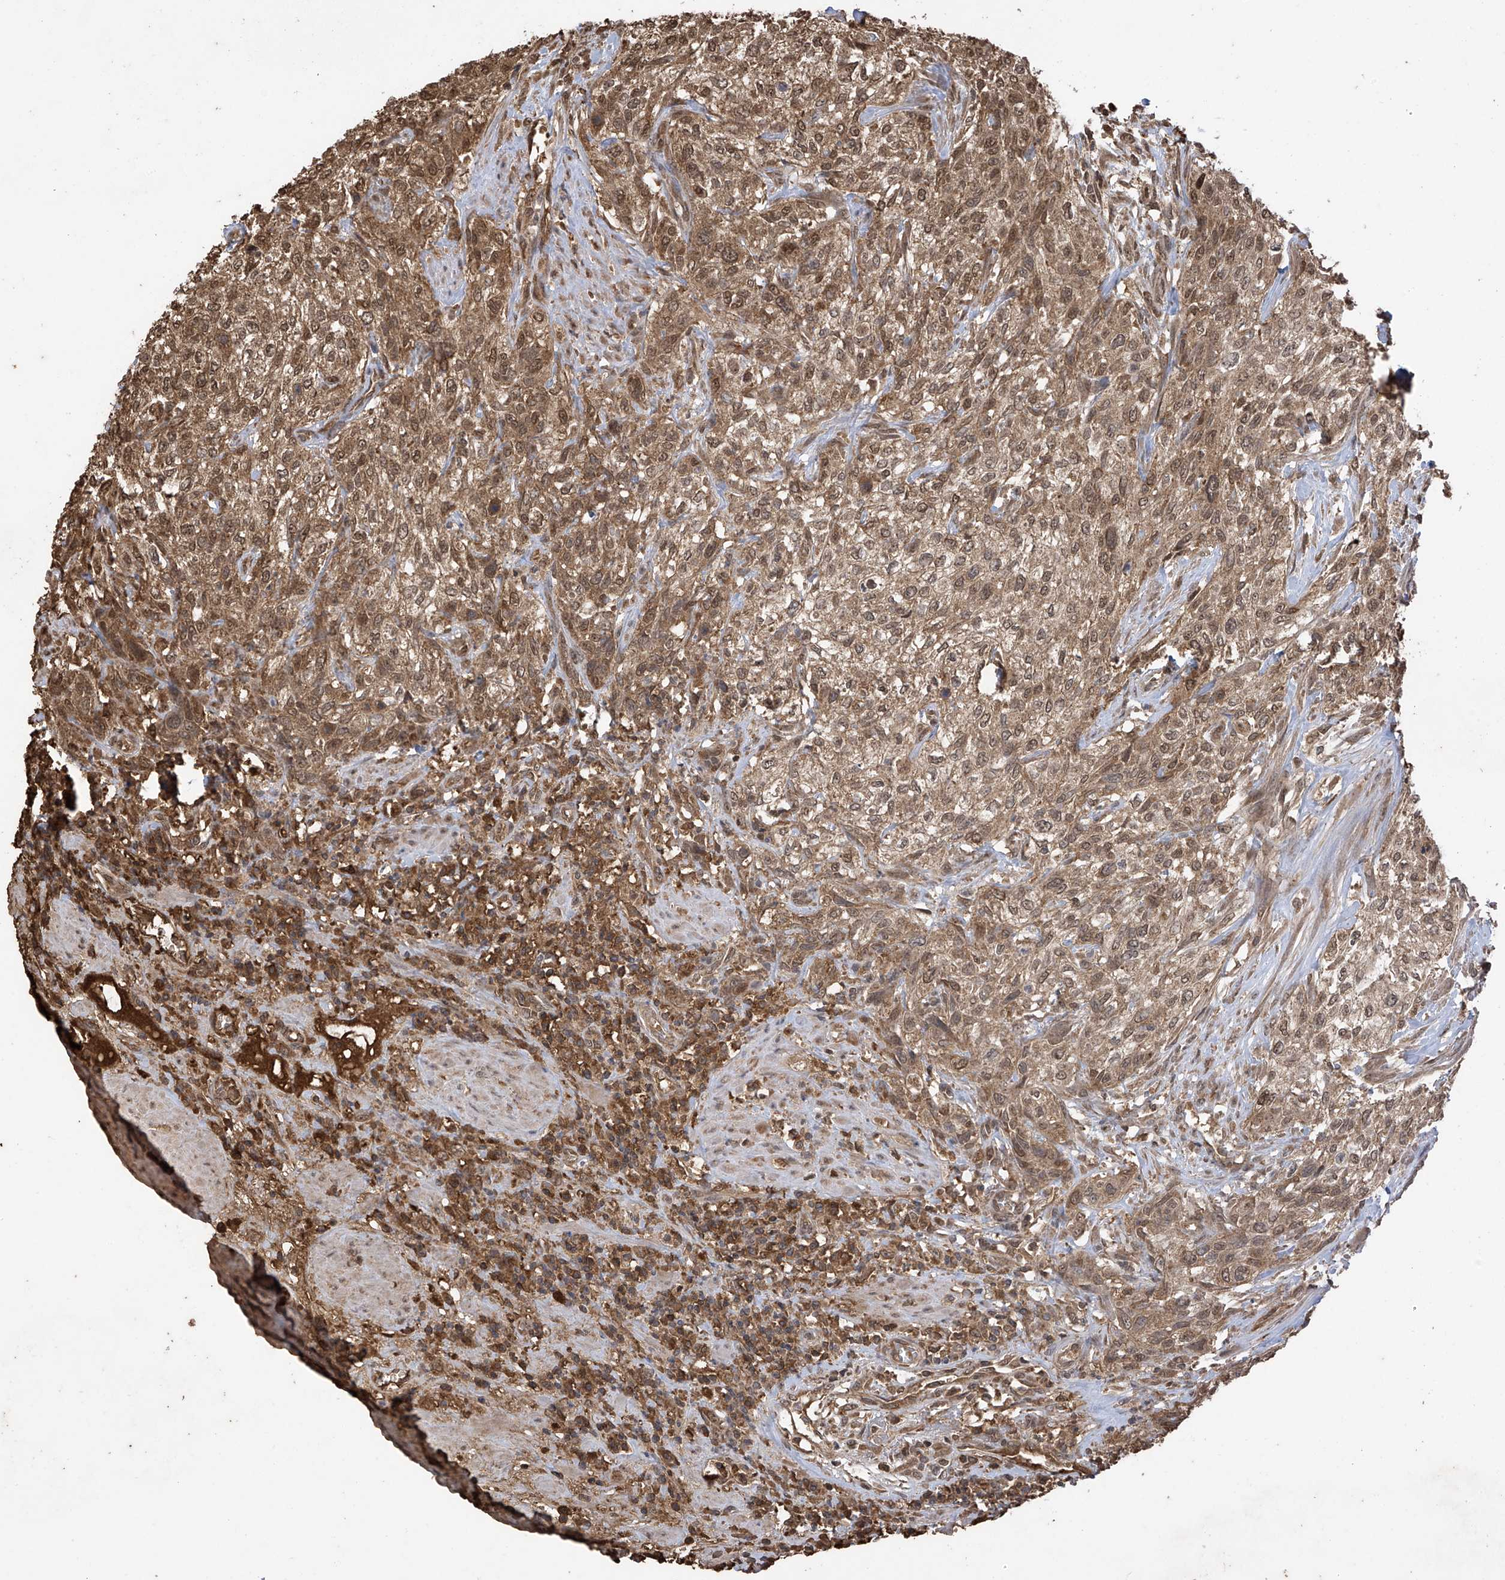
{"staining": {"intensity": "moderate", "quantity": ">75%", "location": "cytoplasmic/membranous,nuclear"}, "tissue": "urothelial cancer", "cell_type": "Tumor cells", "image_type": "cancer", "snomed": [{"axis": "morphology", "description": "Urothelial carcinoma, High grade"}, {"axis": "topography", "description": "Urinary bladder"}], "caption": "Human urothelial carcinoma (high-grade) stained with a brown dye demonstrates moderate cytoplasmic/membranous and nuclear positive expression in about >75% of tumor cells.", "gene": "PNPT1", "patient": {"sex": "male", "age": 35}}